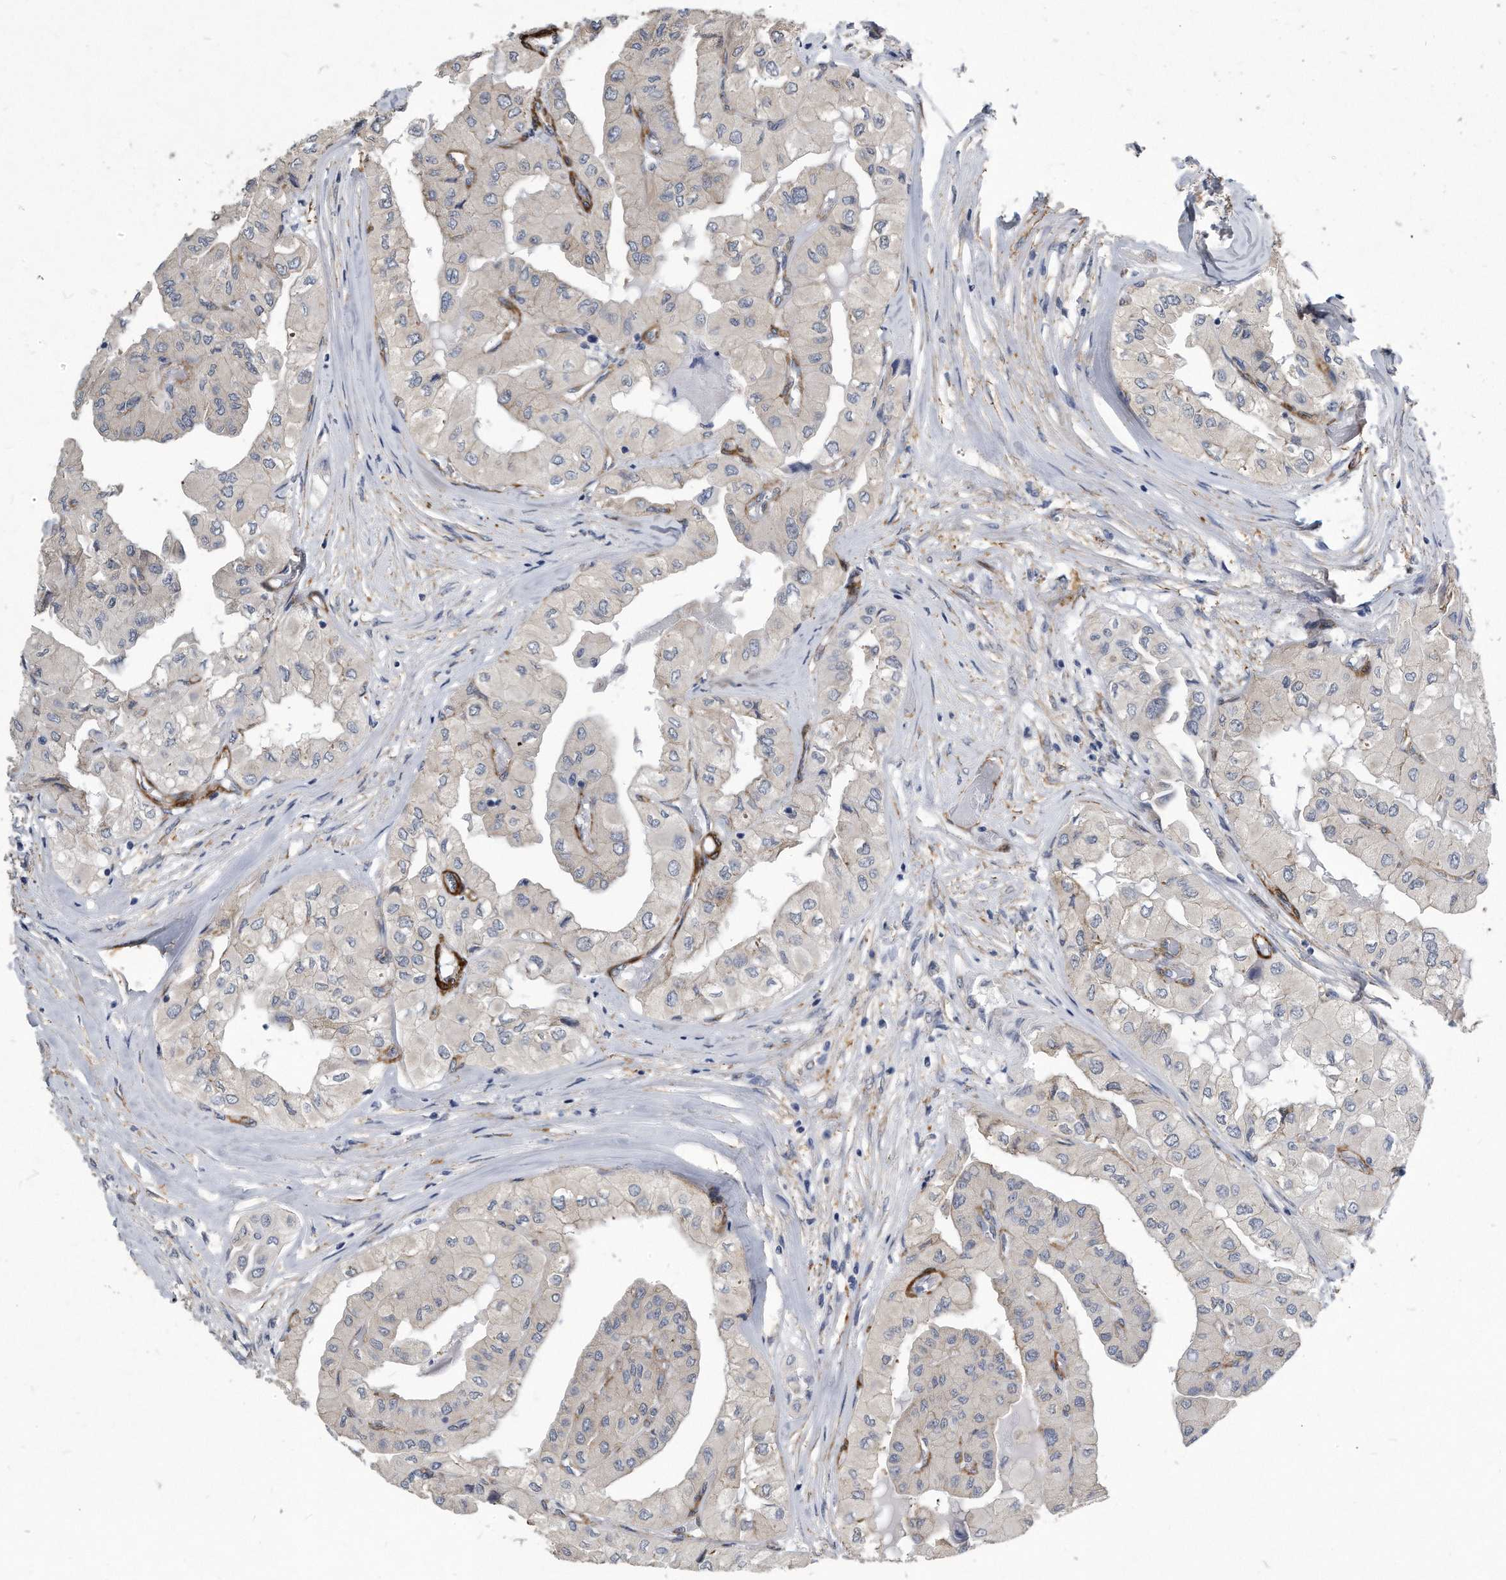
{"staining": {"intensity": "negative", "quantity": "none", "location": "none"}, "tissue": "thyroid cancer", "cell_type": "Tumor cells", "image_type": "cancer", "snomed": [{"axis": "morphology", "description": "Papillary adenocarcinoma, NOS"}, {"axis": "topography", "description": "Thyroid gland"}], "caption": "This histopathology image is of thyroid cancer (papillary adenocarcinoma) stained with immunohistochemistry (IHC) to label a protein in brown with the nuclei are counter-stained blue. There is no staining in tumor cells. The staining was performed using DAB to visualize the protein expression in brown, while the nuclei were stained in blue with hematoxylin (Magnification: 20x).", "gene": "EIF2B4", "patient": {"sex": "female", "age": 59}}